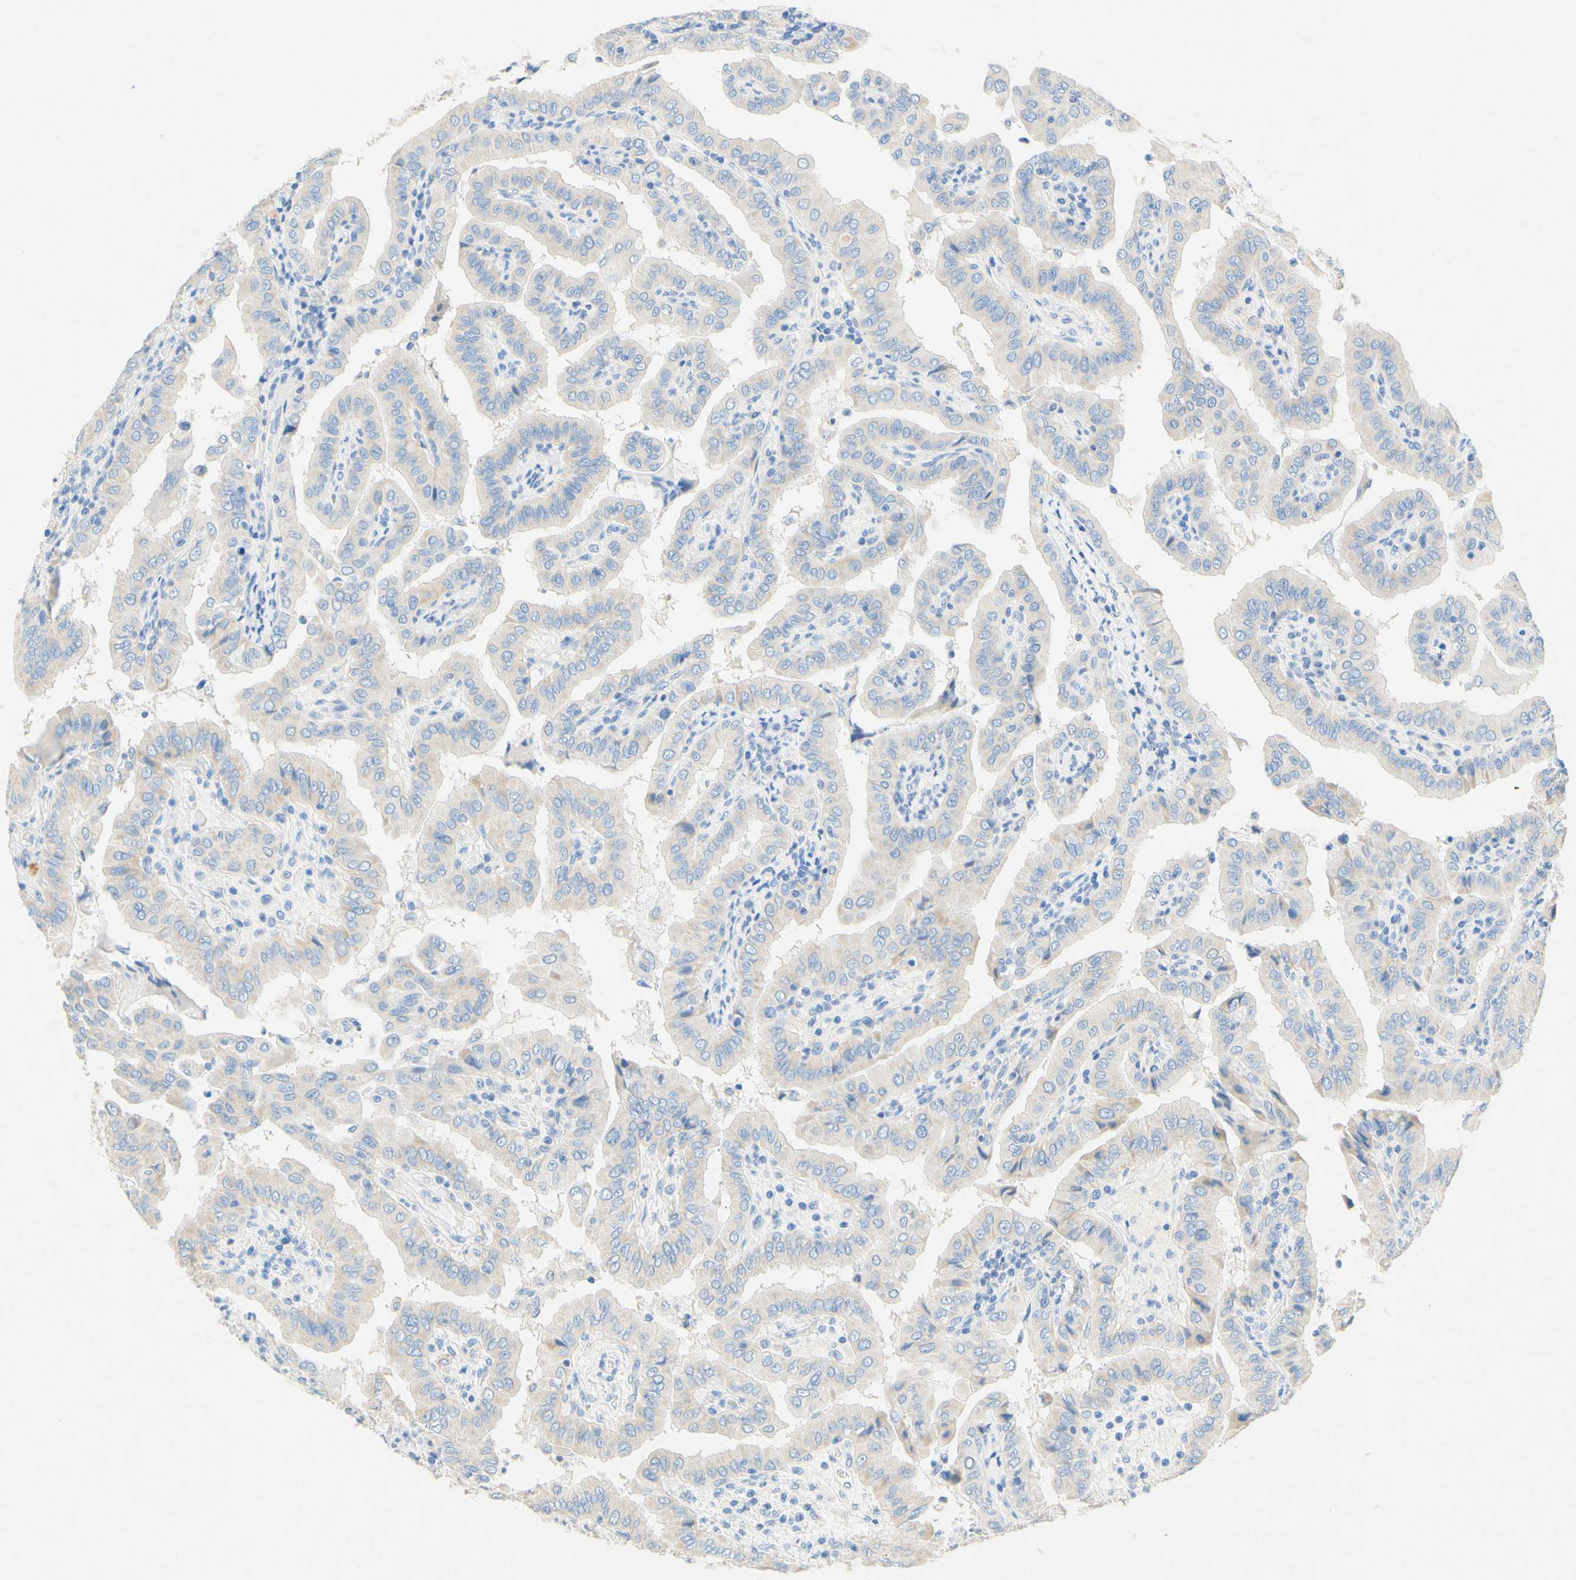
{"staining": {"intensity": "weak", "quantity": ">75%", "location": "cytoplasmic/membranous"}, "tissue": "thyroid cancer", "cell_type": "Tumor cells", "image_type": "cancer", "snomed": [{"axis": "morphology", "description": "Papillary adenocarcinoma, NOS"}, {"axis": "topography", "description": "Thyroid gland"}], "caption": "Immunohistochemical staining of papillary adenocarcinoma (thyroid) exhibits low levels of weak cytoplasmic/membranous protein expression in approximately >75% of tumor cells.", "gene": "SLC46A1", "patient": {"sex": "male", "age": 33}}